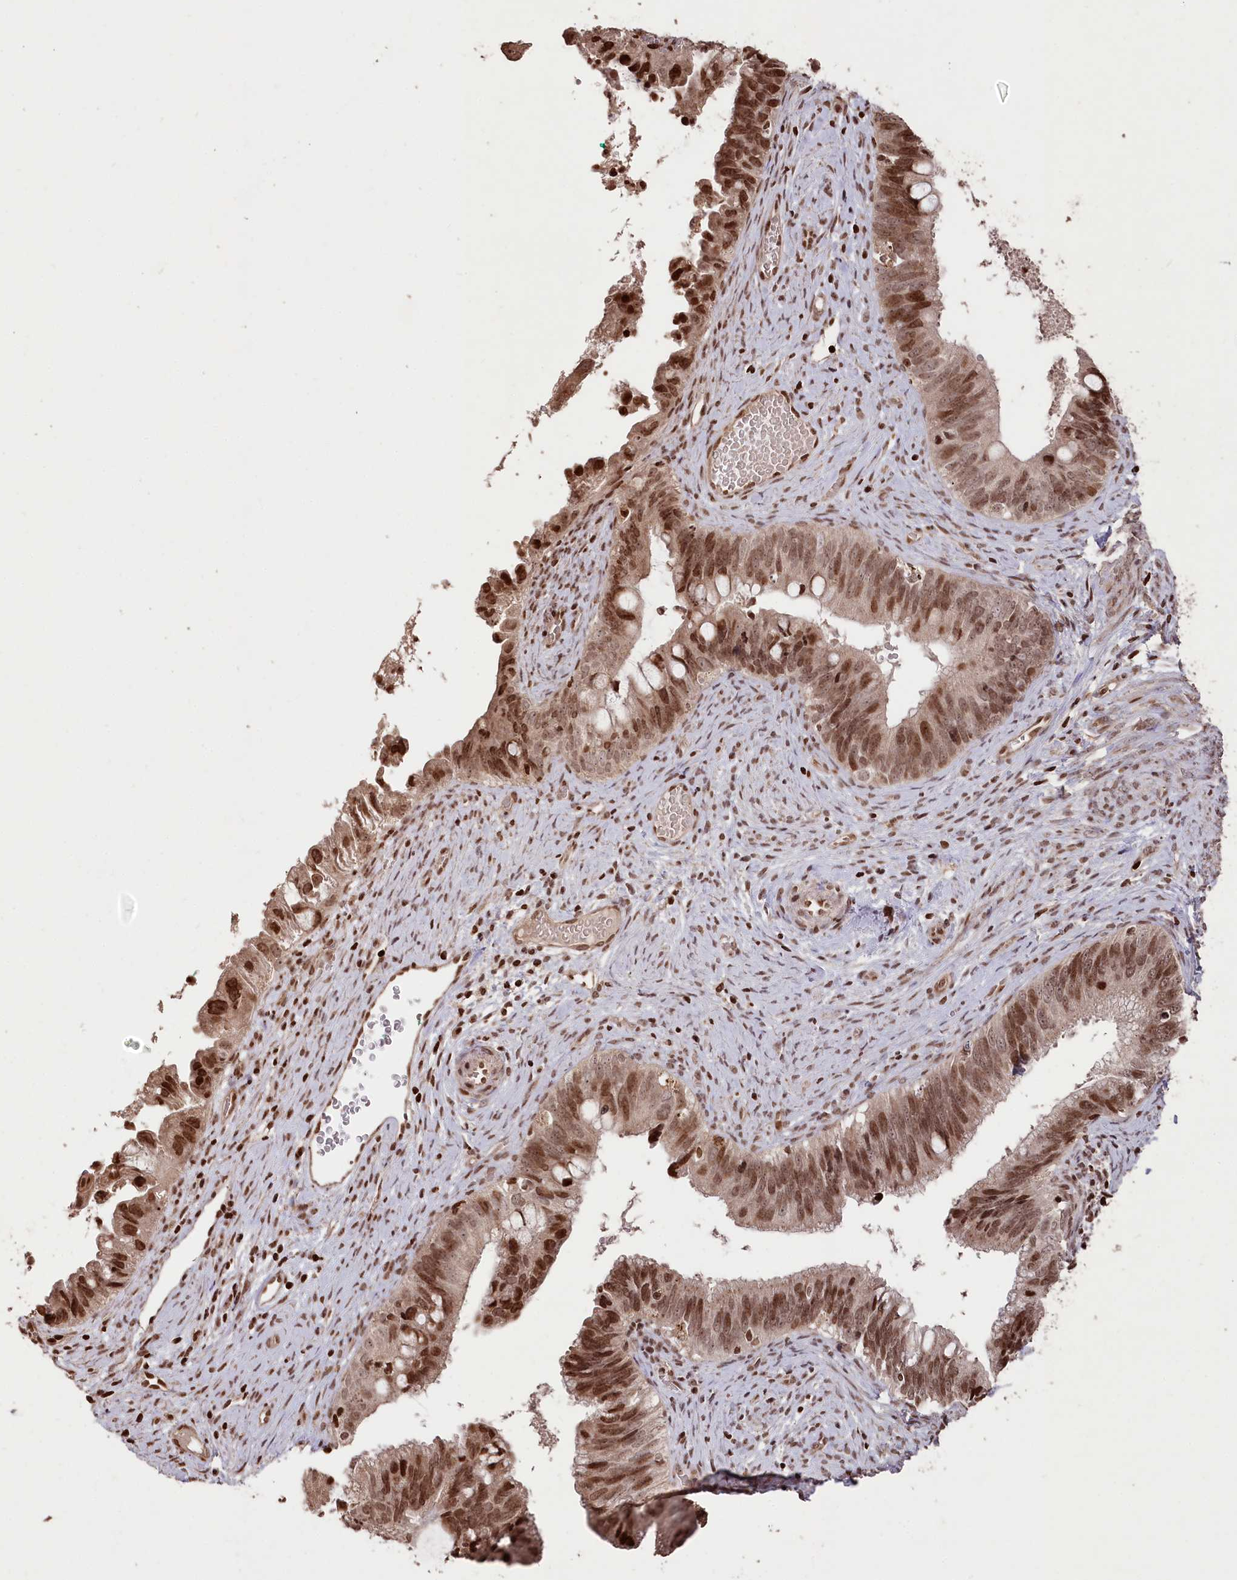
{"staining": {"intensity": "strong", "quantity": ">75%", "location": "nuclear"}, "tissue": "cervical cancer", "cell_type": "Tumor cells", "image_type": "cancer", "snomed": [{"axis": "morphology", "description": "Adenocarcinoma, NOS"}, {"axis": "topography", "description": "Cervix"}], "caption": "Cervical cancer (adenocarcinoma) tissue exhibits strong nuclear positivity in approximately >75% of tumor cells The staining is performed using DAB brown chromogen to label protein expression. The nuclei are counter-stained blue using hematoxylin.", "gene": "CCSER2", "patient": {"sex": "female", "age": 42}}